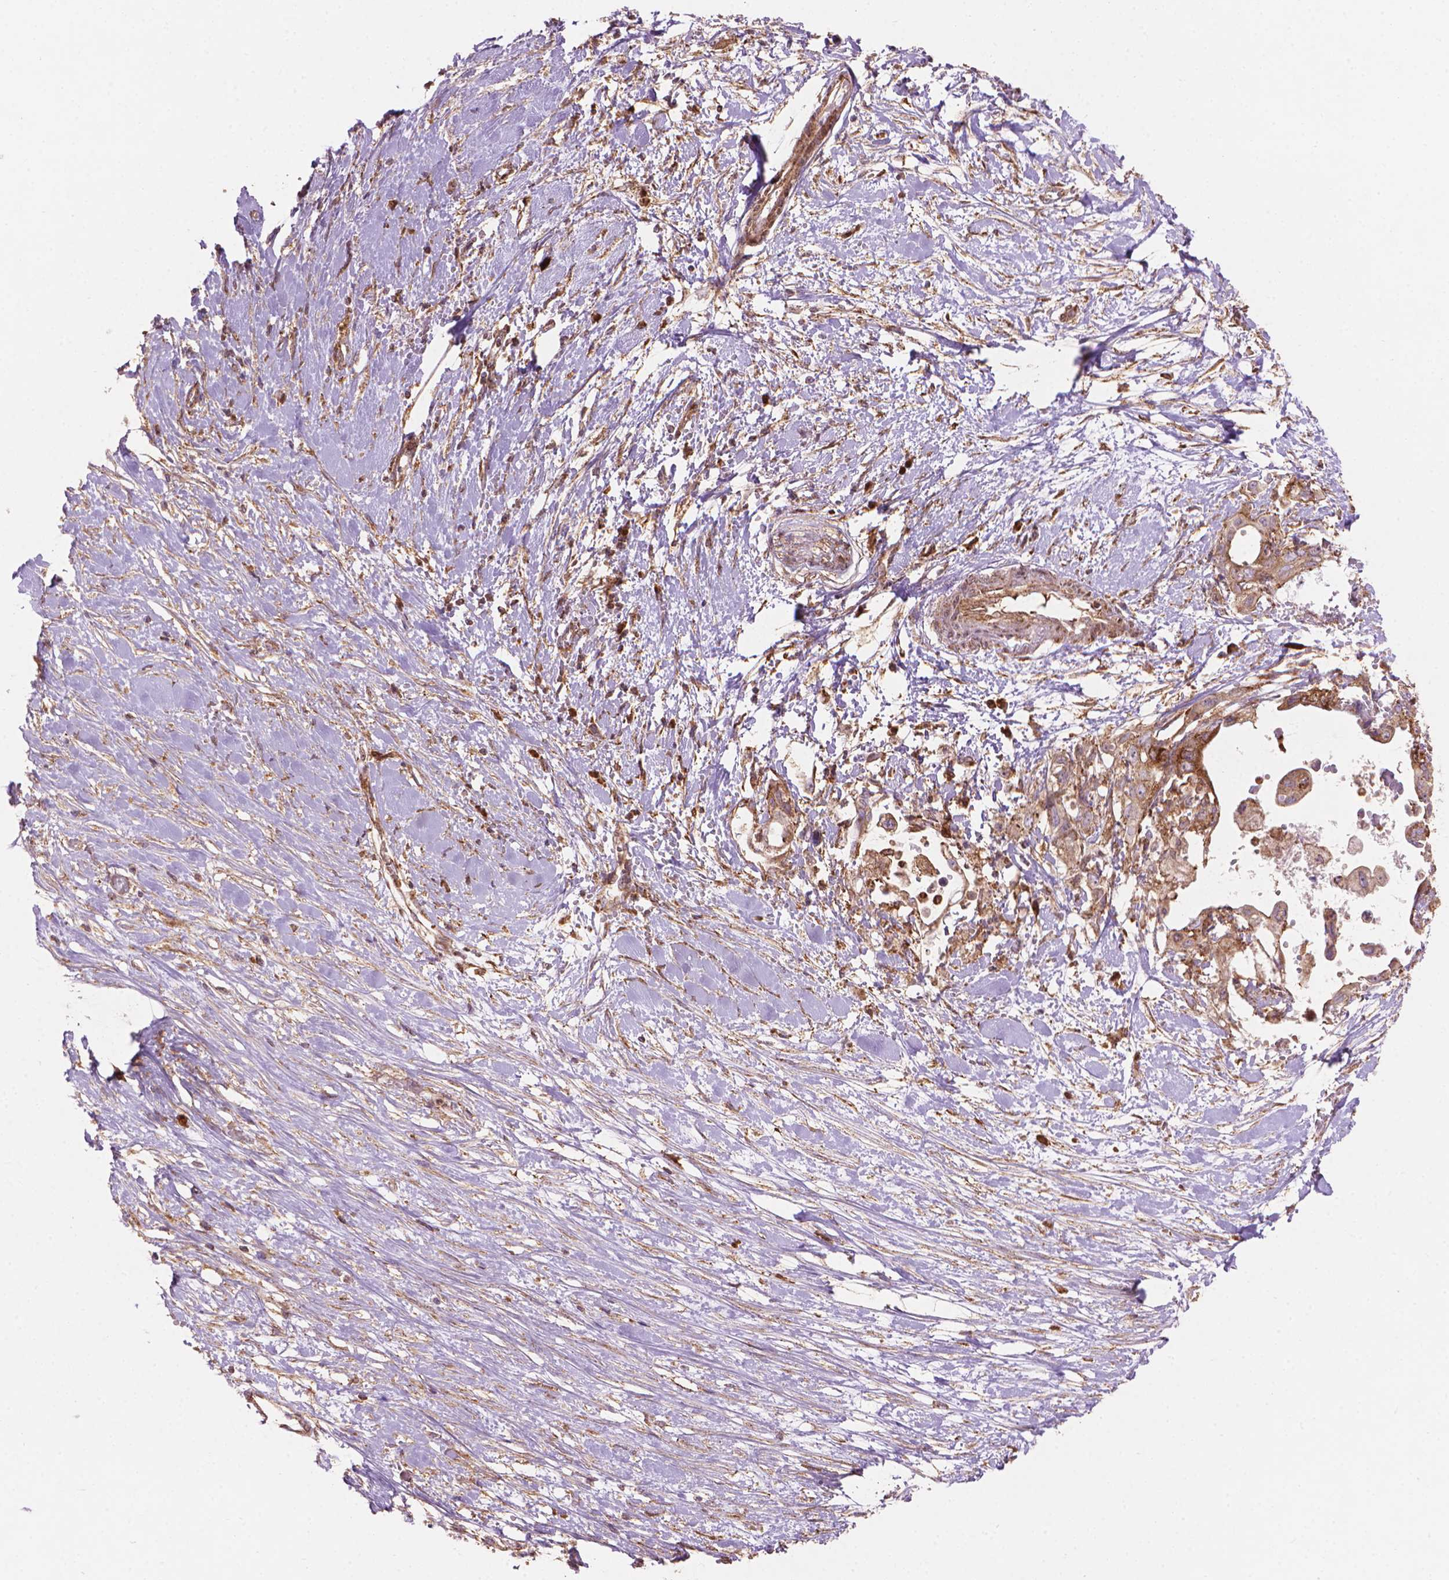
{"staining": {"intensity": "moderate", "quantity": "25%-75%", "location": "cytoplasmic/membranous"}, "tissue": "pancreatic cancer", "cell_type": "Tumor cells", "image_type": "cancer", "snomed": [{"axis": "morphology", "description": "Adenocarcinoma, NOS"}, {"axis": "topography", "description": "Pancreas"}], "caption": "Immunohistochemistry histopathology image of pancreatic cancer (adenocarcinoma) stained for a protein (brown), which shows medium levels of moderate cytoplasmic/membranous positivity in approximately 25%-75% of tumor cells.", "gene": "VARS2", "patient": {"sex": "female", "age": 63}}